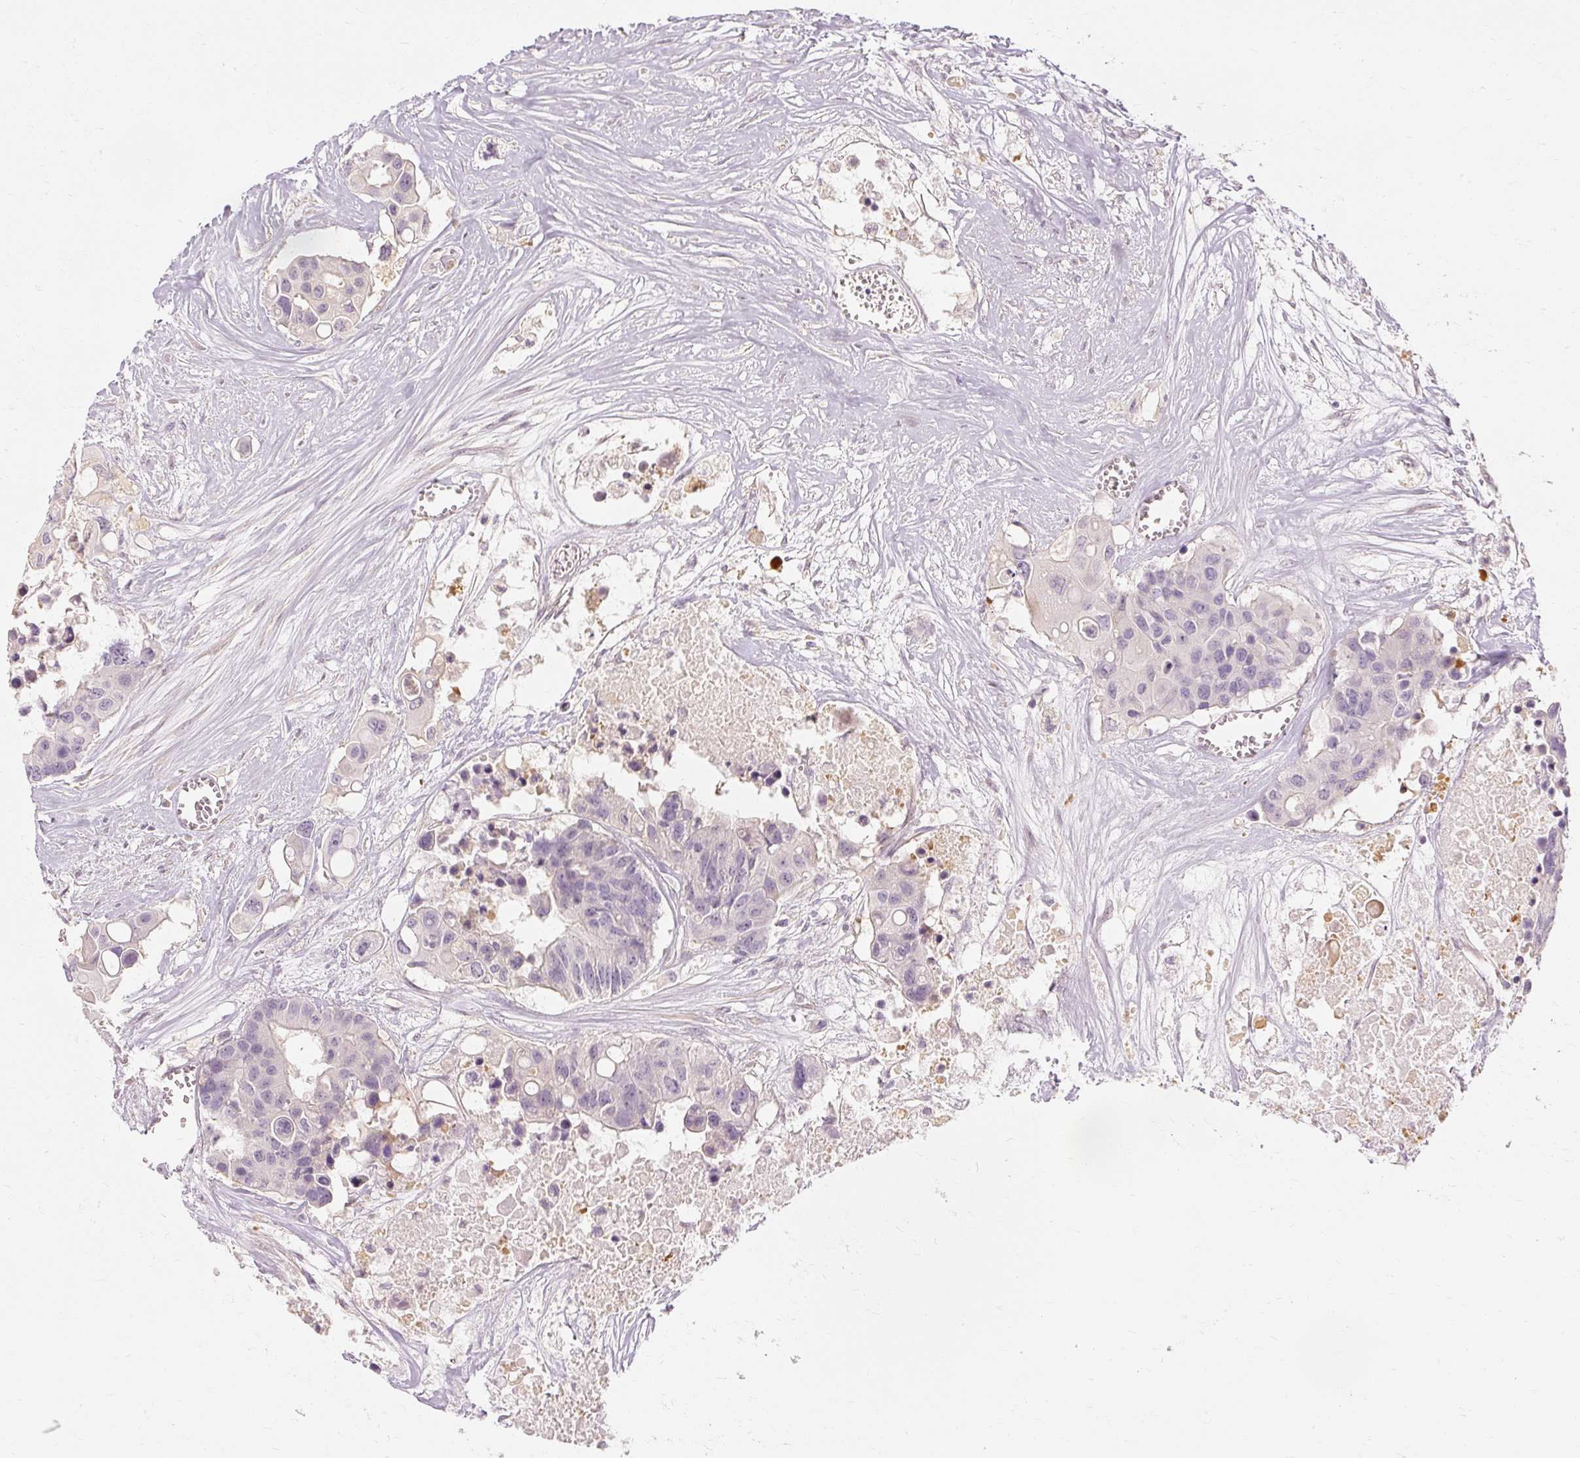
{"staining": {"intensity": "negative", "quantity": "none", "location": "none"}, "tissue": "colorectal cancer", "cell_type": "Tumor cells", "image_type": "cancer", "snomed": [{"axis": "morphology", "description": "Adenocarcinoma, NOS"}, {"axis": "topography", "description": "Colon"}], "caption": "Immunohistochemical staining of adenocarcinoma (colorectal) shows no significant expression in tumor cells.", "gene": "CAPN3", "patient": {"sex": "male", "age": 77}}